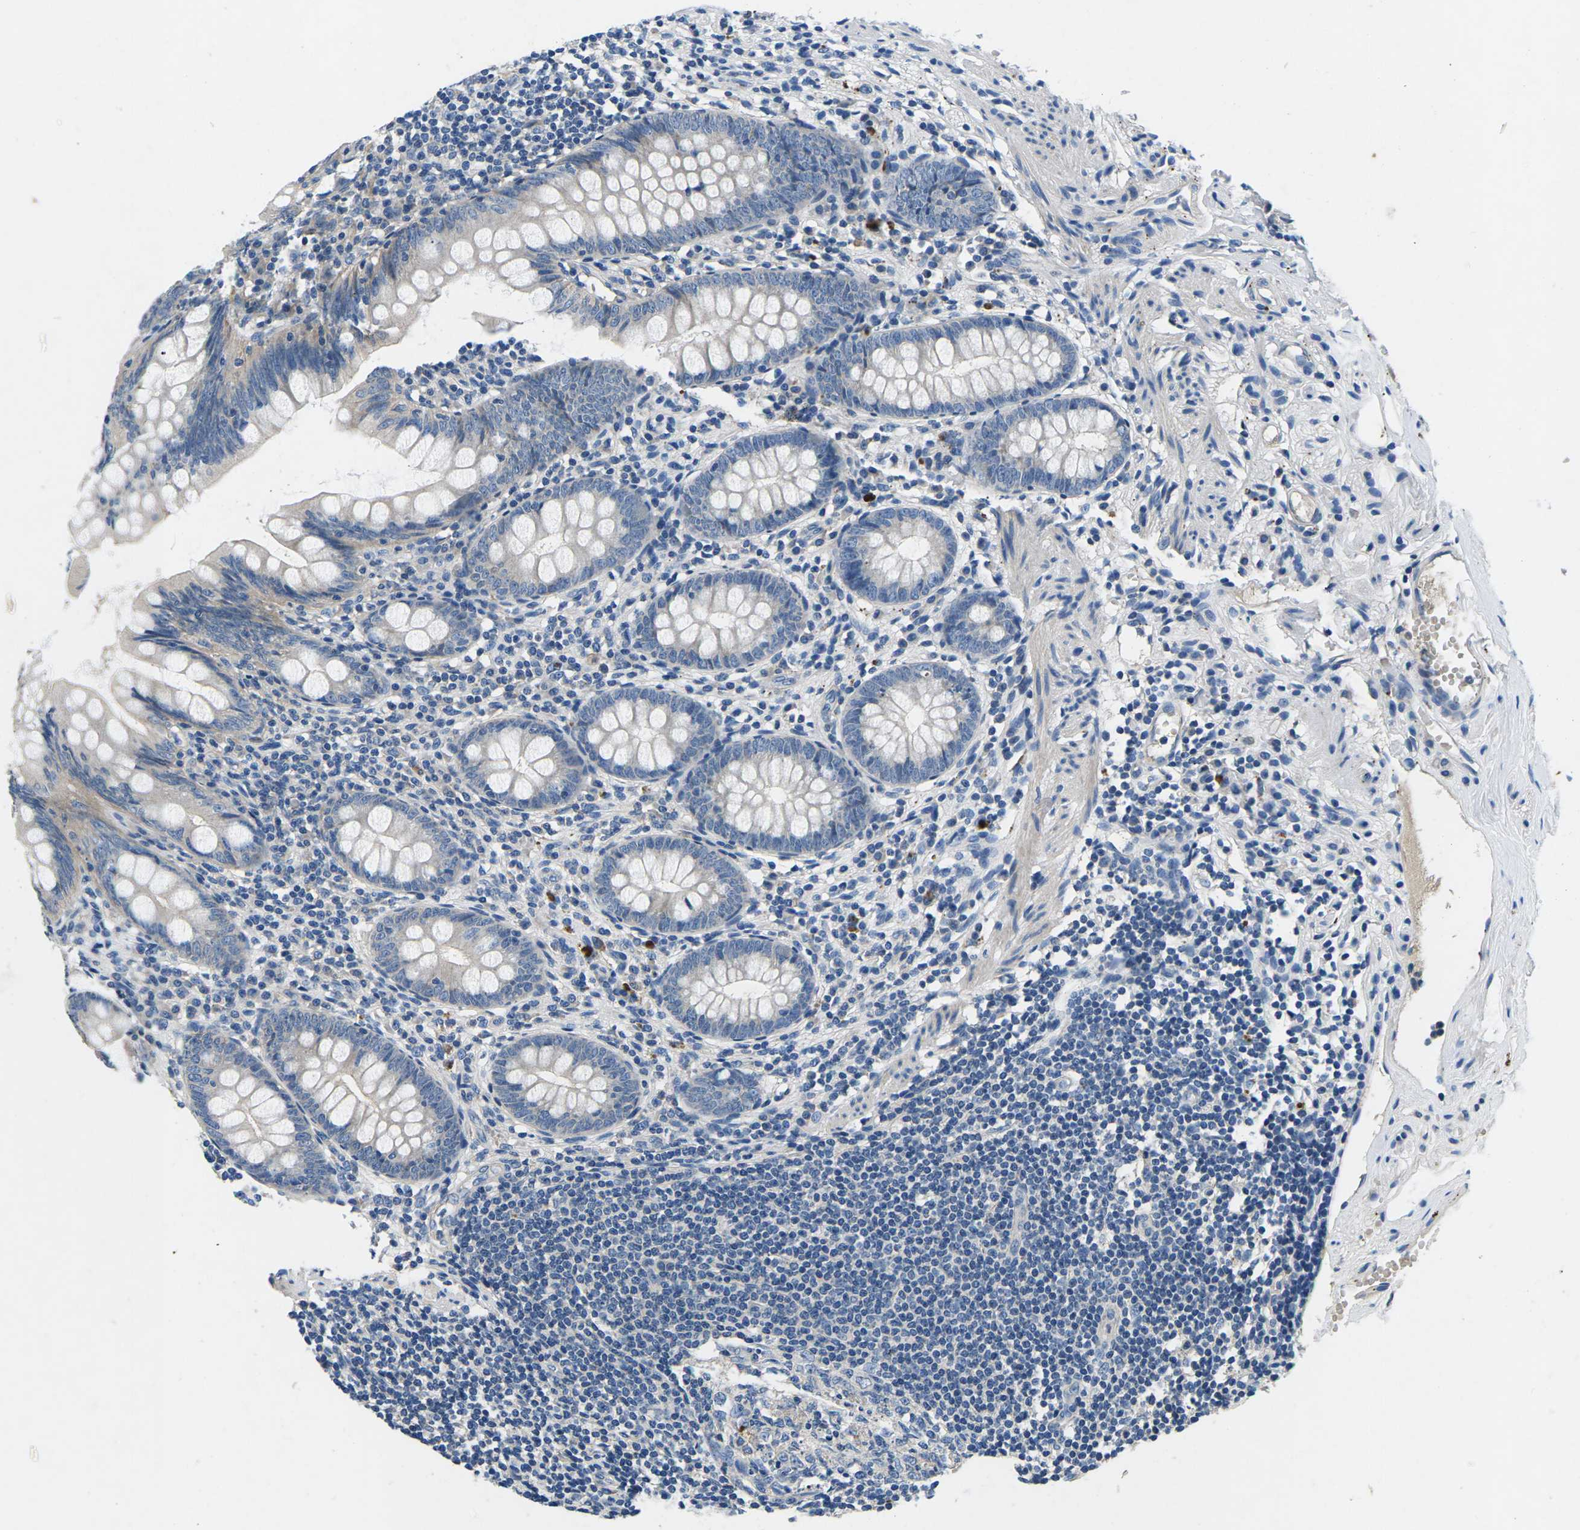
{"staining": {"intensity": "weak", "quantity": "25%-75%", "location": "cytoplasmic/membranous"}, "tissue": "appendix", "cell_type": "Glandular cells", "image_type": "normal", "snomed": [{"axis": "morphology", "description": "Normal tissue, NOS"}, {"axis": "topography", "description": "Appendix"}], "caption": "Immunohistochemical staining of unremarkable appendix exhibits 25%-75% levels of weak cytoplasmic/membranous protein staining in about 25%-75% of glandular cells.", "gene": "PDCD6IP", "patient": {"sex": "female", "age": 77}}